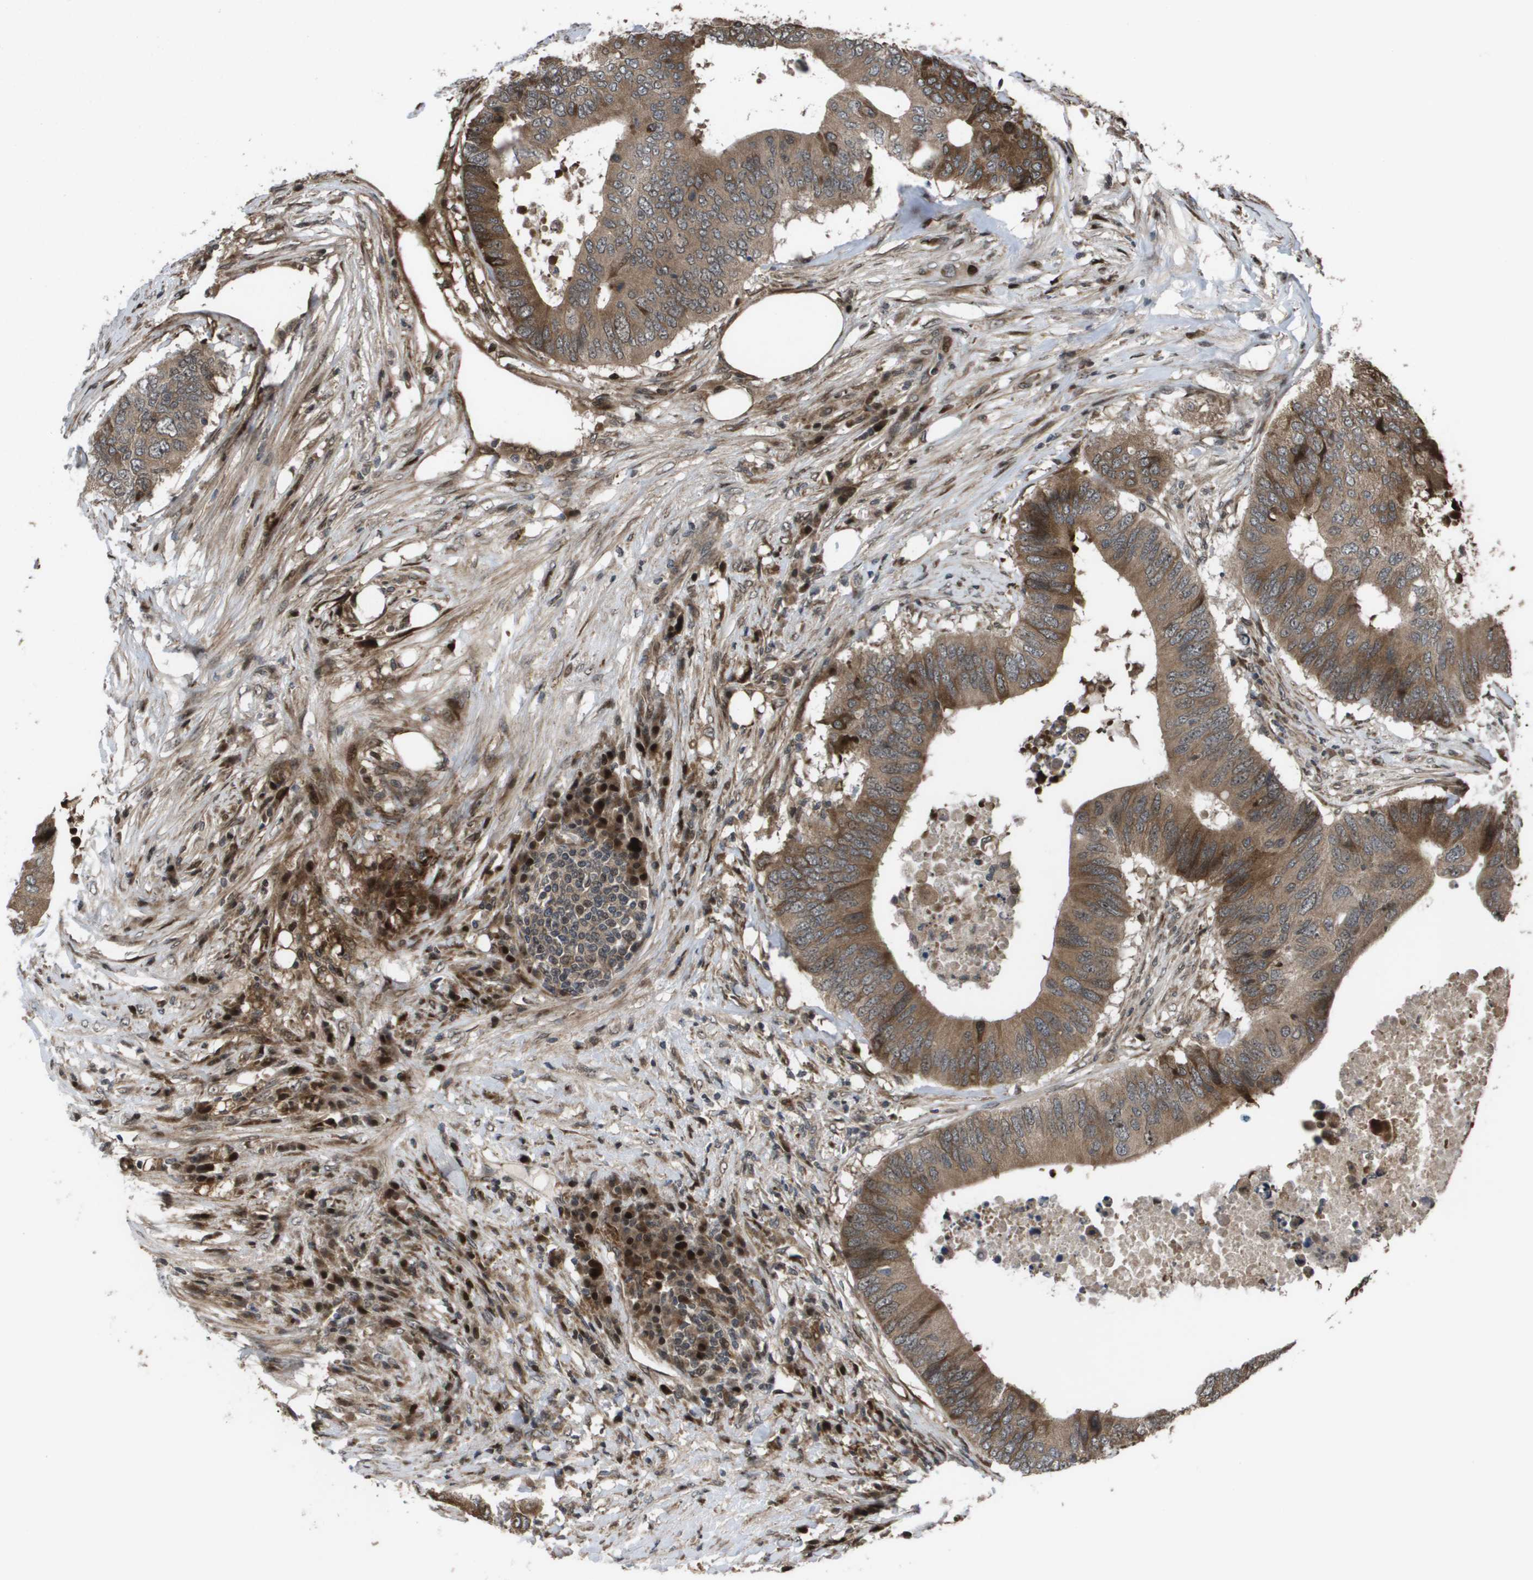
{"staining": {"intensity": "moderate", "quantity": ">75%", "location": "cytoplasmic/membranous"}, "tissue": "colorectal cancer", "cell_type": "Tumor cells", "image_type": "cancer", "snomed": [{"axis": "morphology", "description": "Adenocarcinoma, NOS"}, {"axis": "topography", "description": "Colon"}], "caption": "An immunohistochemistry photomicrograph of neoplastic tissue is shown. Protein staining in brown highlights moderate cytoplasmic/membranous positivity in adenocarcinoma (colorectal) within tumor cells. The staining is performed using DAB brown chromogen to label protein expression. The nuclei are counter-stained blue using hematoxylin.", "gene": "AXIN2", "patient": {"sex": "male", "age": 71}}